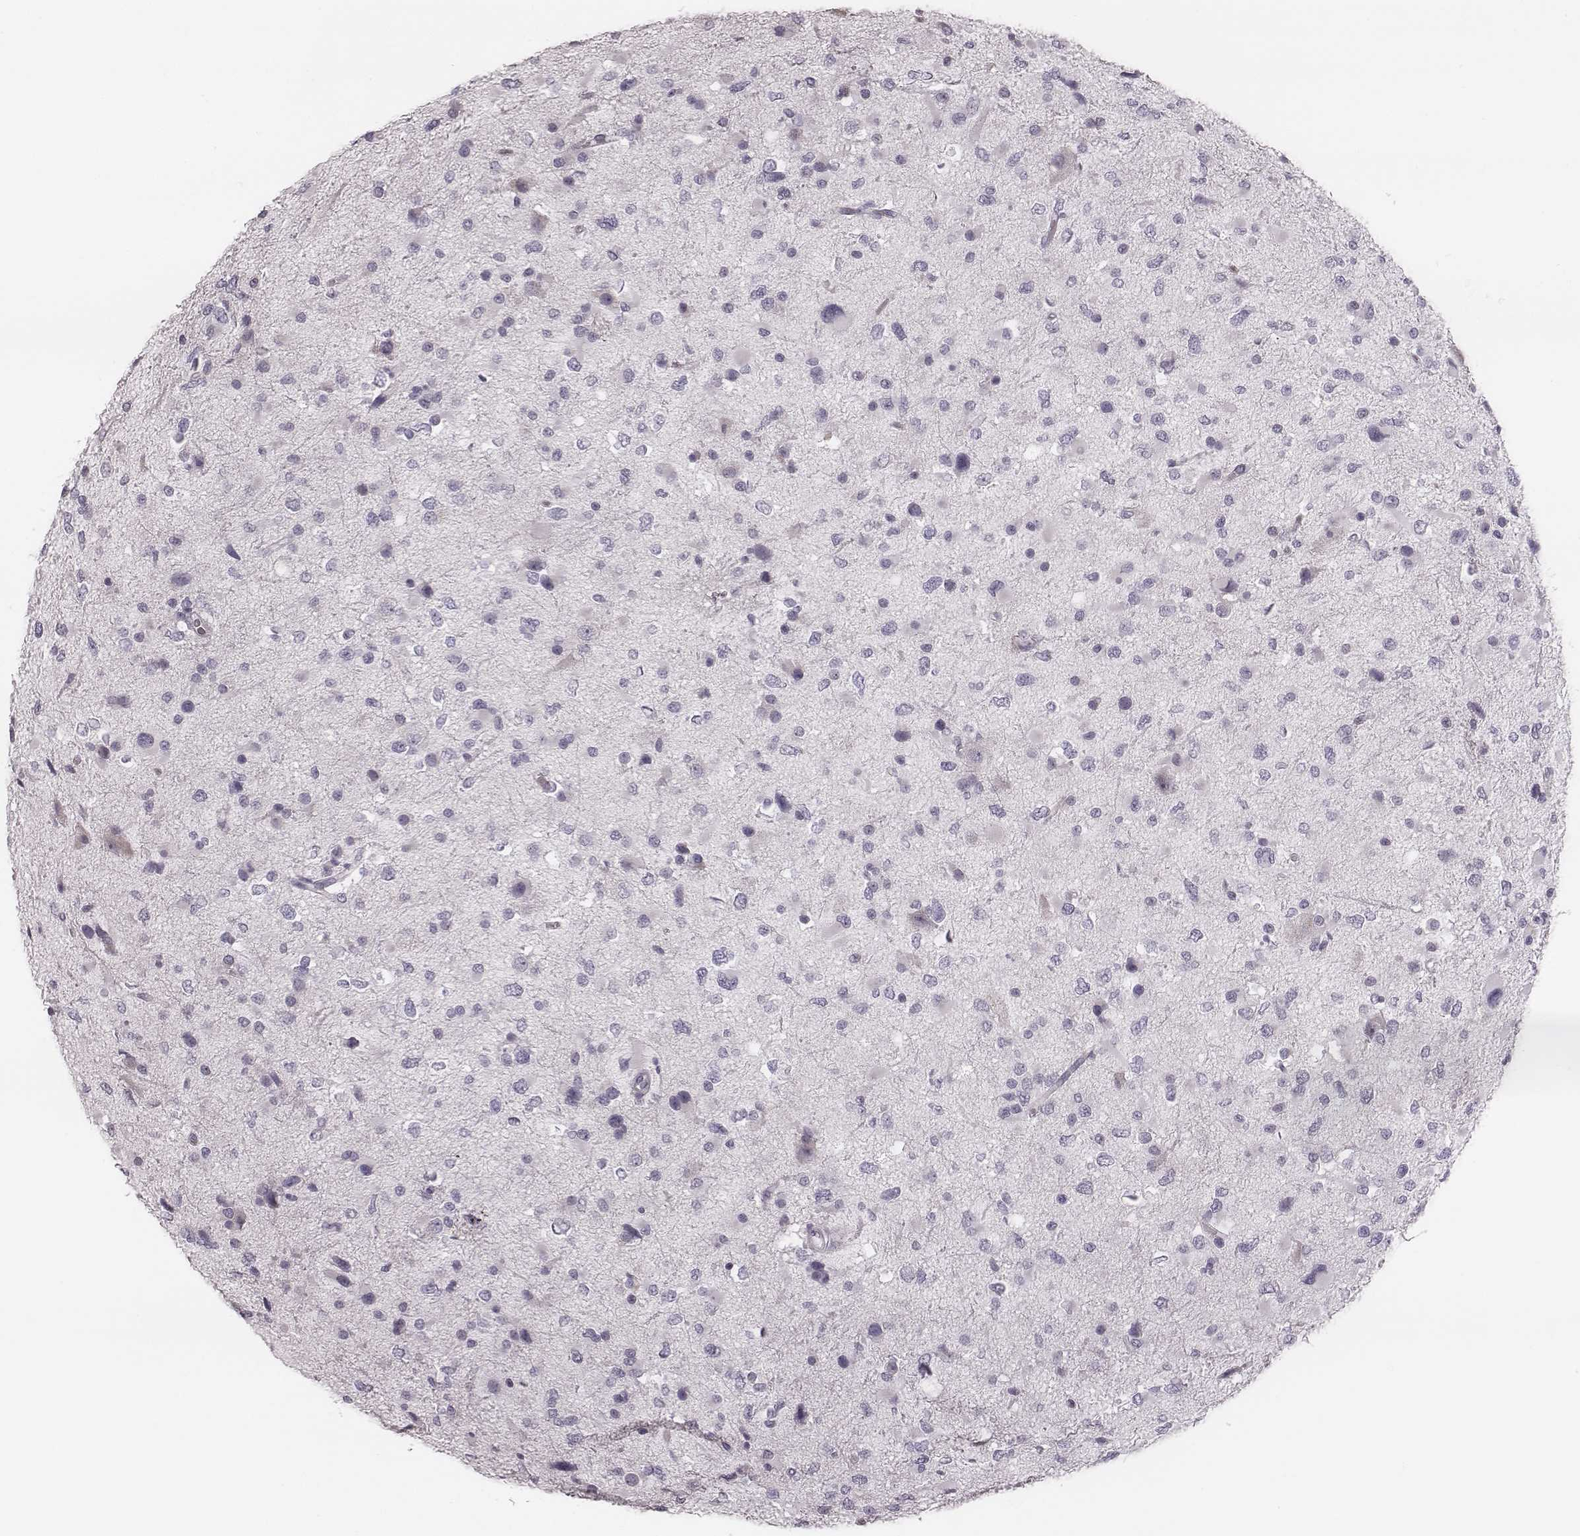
{"staining": {"intensity": "negative", "quantity": "none", "location": "none"}, "tissue": "glioma", "cell_type": "Tumor cells", "image_type": "cancer", "snomed": [{"axis": "morphology", "description": "Glioma, malignant, Low grade"}, {"axis": "topography", "description": "Brain"}], "caption": "IHC micrograph of neoplastic tissue: glioma stained with DAB (3,3'-diaminobenzidine) exhibits no significant protein staining in tumor cells.", "gene": "SPA17", "patient": {"sex": "female", "age": 32}}